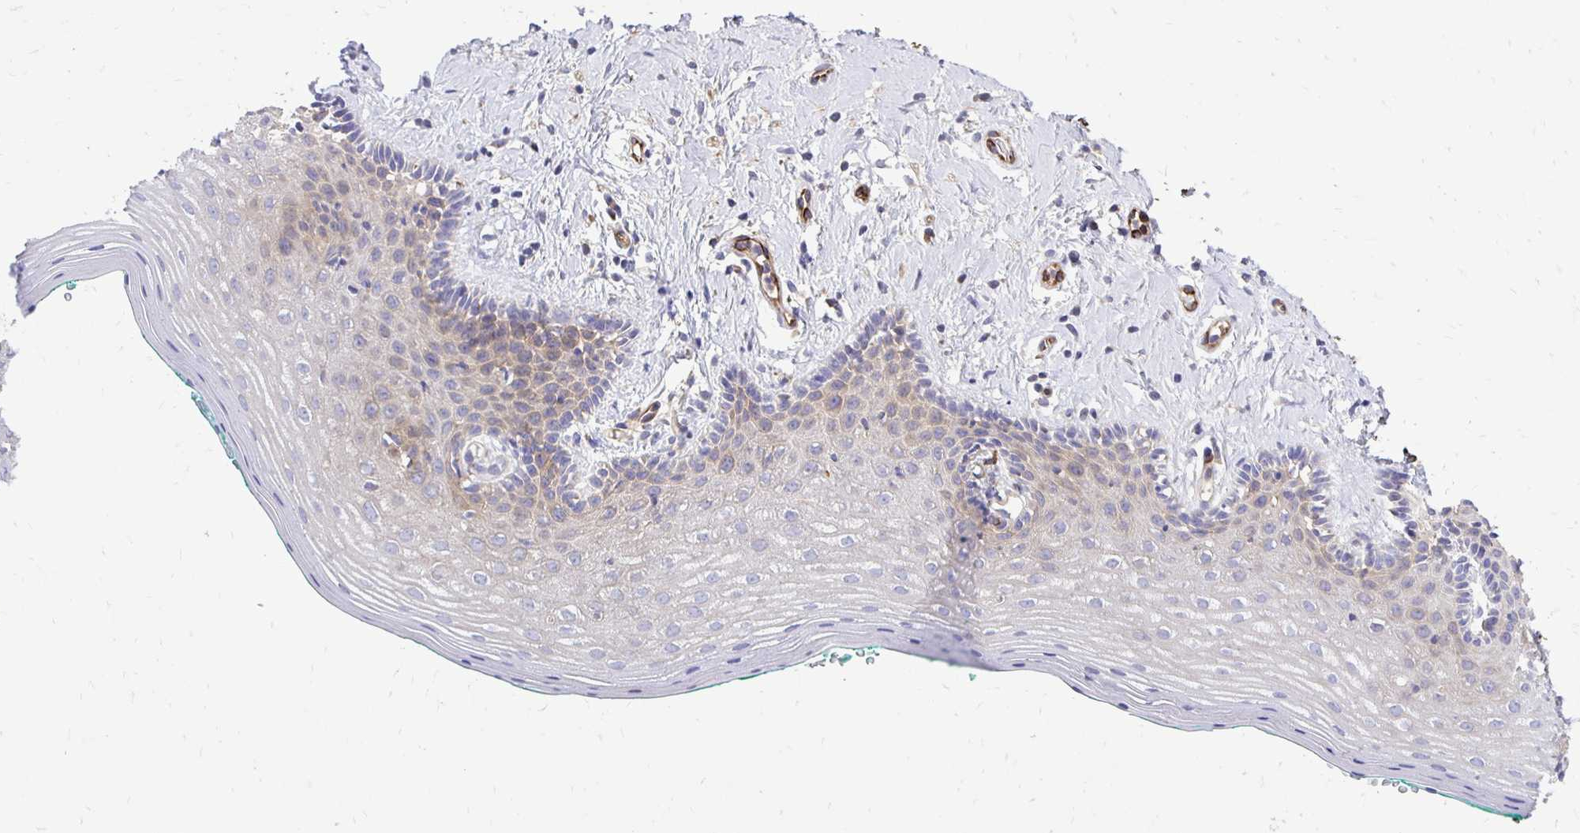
{"staining": {"intensity": "moderate", "quantity": "25%-75%", "location": "cytoplasmic/membranous"}, "tissue": "vagina", "cell_type": "Squamous epithelial cells", "image_type": "normal", "snomed": [{"axis": "morphology", "description": "Normal tissue, NOS"}, {"axis": "topography", "description": "Vagina"}], "caption": "This image reveals immunohistochemistry (IHC) staining of benign vagina, with medium moderate cytoplasmic/membranous expression in approximately 25%-75% of squamous epithelial cells.", "gene": "CTPS1", "patient": {"sex": "female", "age": 42}}